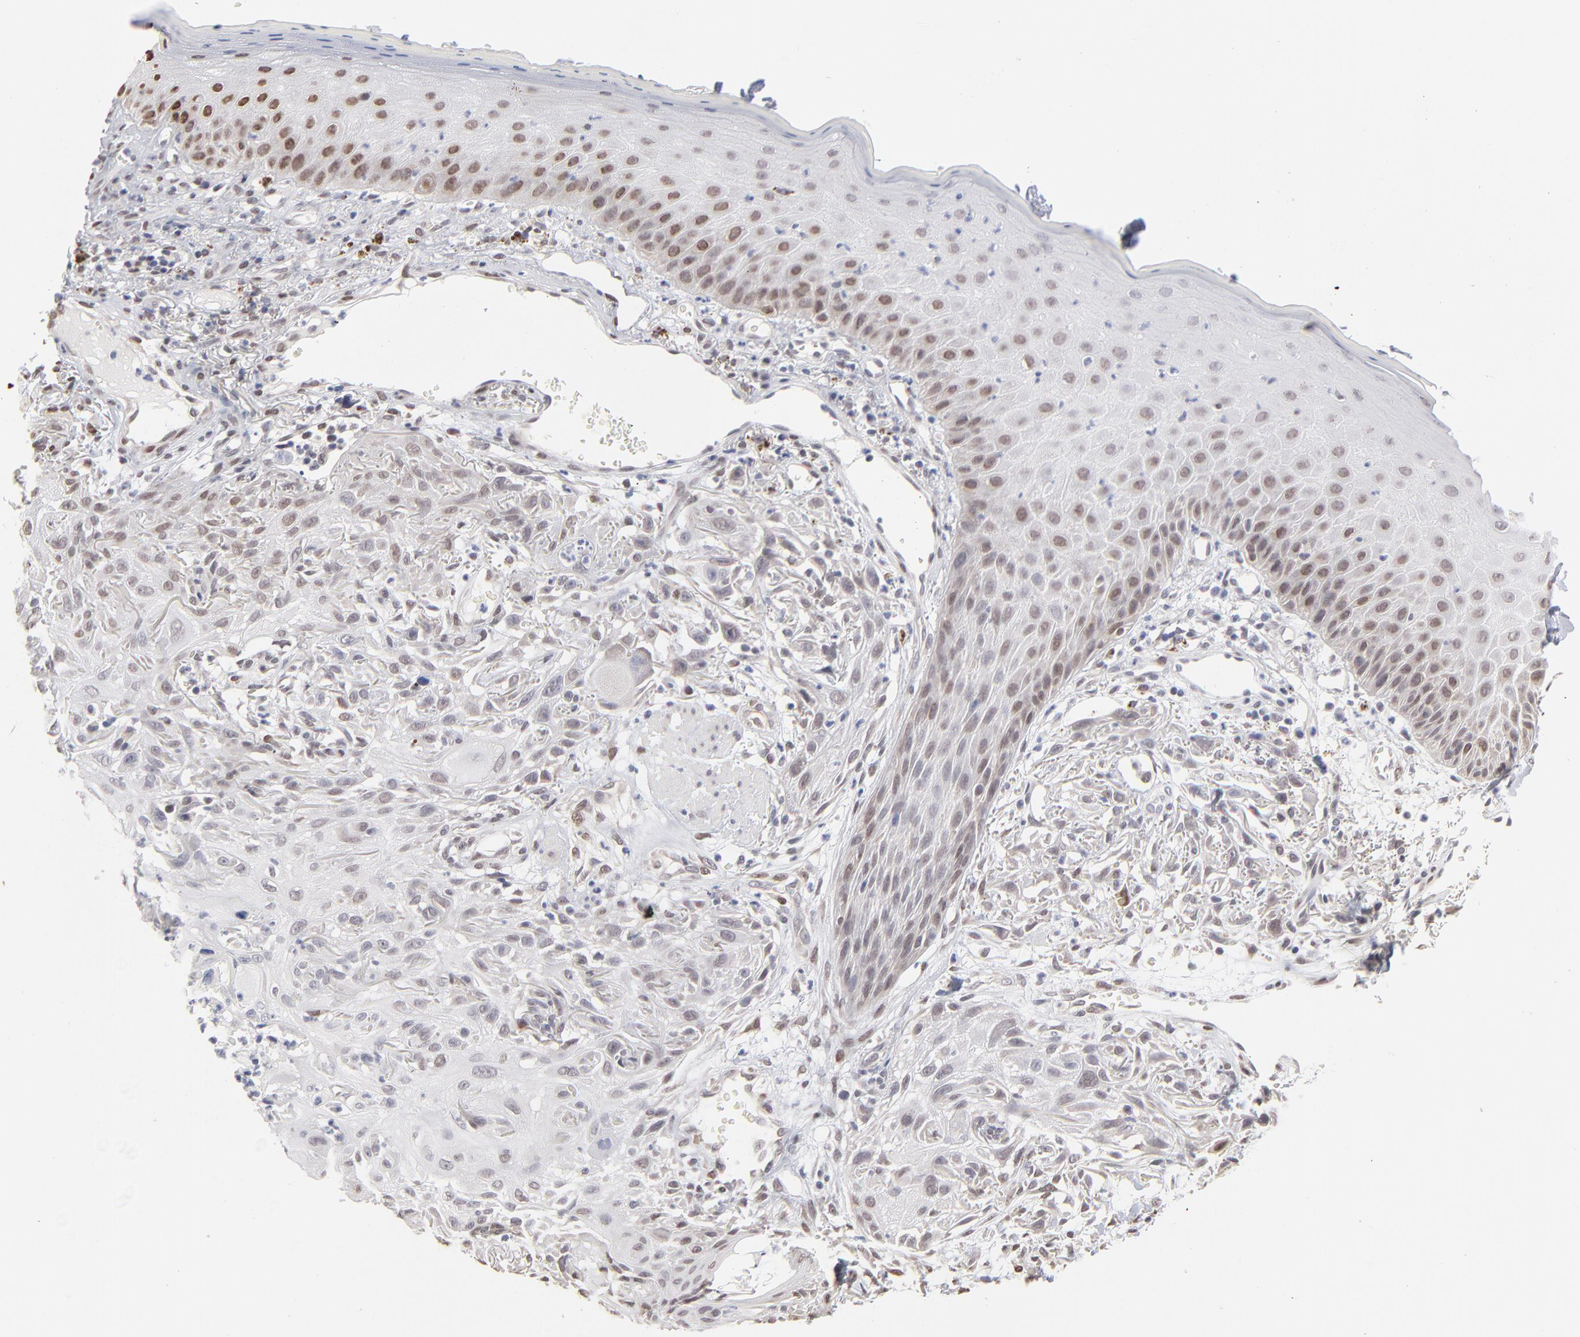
{"staining": {"intensity": "moderate", "quantity": "25%-75%", "location": "nuclear"}, "tissue": "skin cancer", "cell_type": "Tumor cells", "image_type": "cancer", "snomed": [{"axis": "morphology", "description": "Squamous cell carcinoma, NOS"}, {"axis": "topography", "description": "Skin"}], "caption": "The immunohistochemical stain labels moderate nuclear staining in tumor cells of squamous cell carcinoma (skin) tissue.", "gene": "RBM3", "patient": {"sex": "female", "age": 59}}